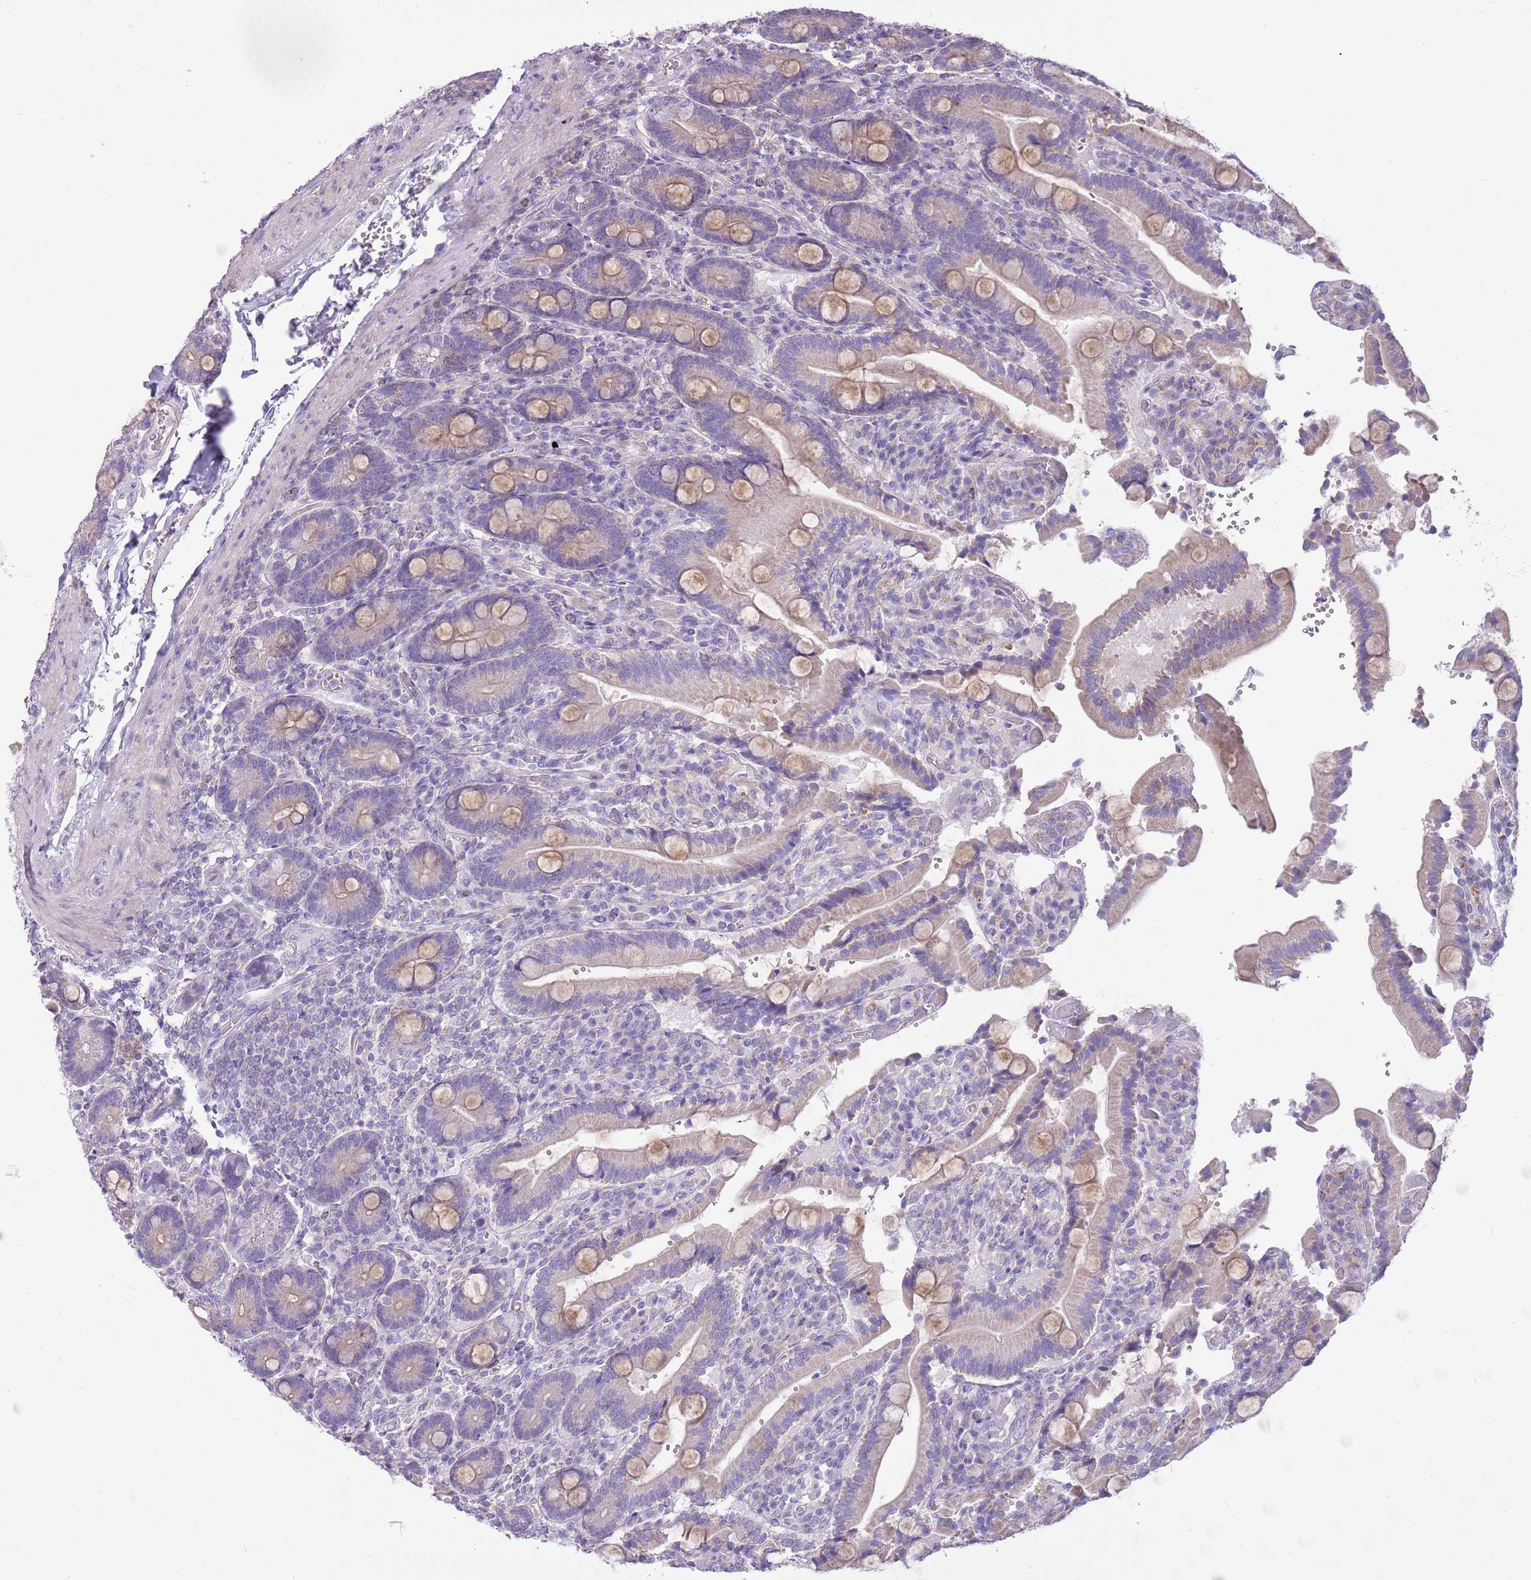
{"staining": {"intensity": "weak", "quantity": ">75%", "location": "cytoplasmic/membranous"}, "tissue": "duodenum", "cell_type": "Glandular cells", "image_type": "normal", "snomed": [{"axis": "morphology", "description": "Normal tissue, NOS"}, {"axis": "topography", "description": "Duodenum"}], "caption": "Immunohistochemistry (IHC) staining of unremarkable duodenum, which exhibits low levels of weak cytoplasmic/membranous staining in approximately >75% of glandular cells indicating weak cytoplasmic/membranous protein expression. The staining was performed using DAB (brown) for protein detection and nuclei were counterstained in hematoxylin (blue).", "gene": "CNPPD1", "patient": {"sex": "female", "age": 62}}